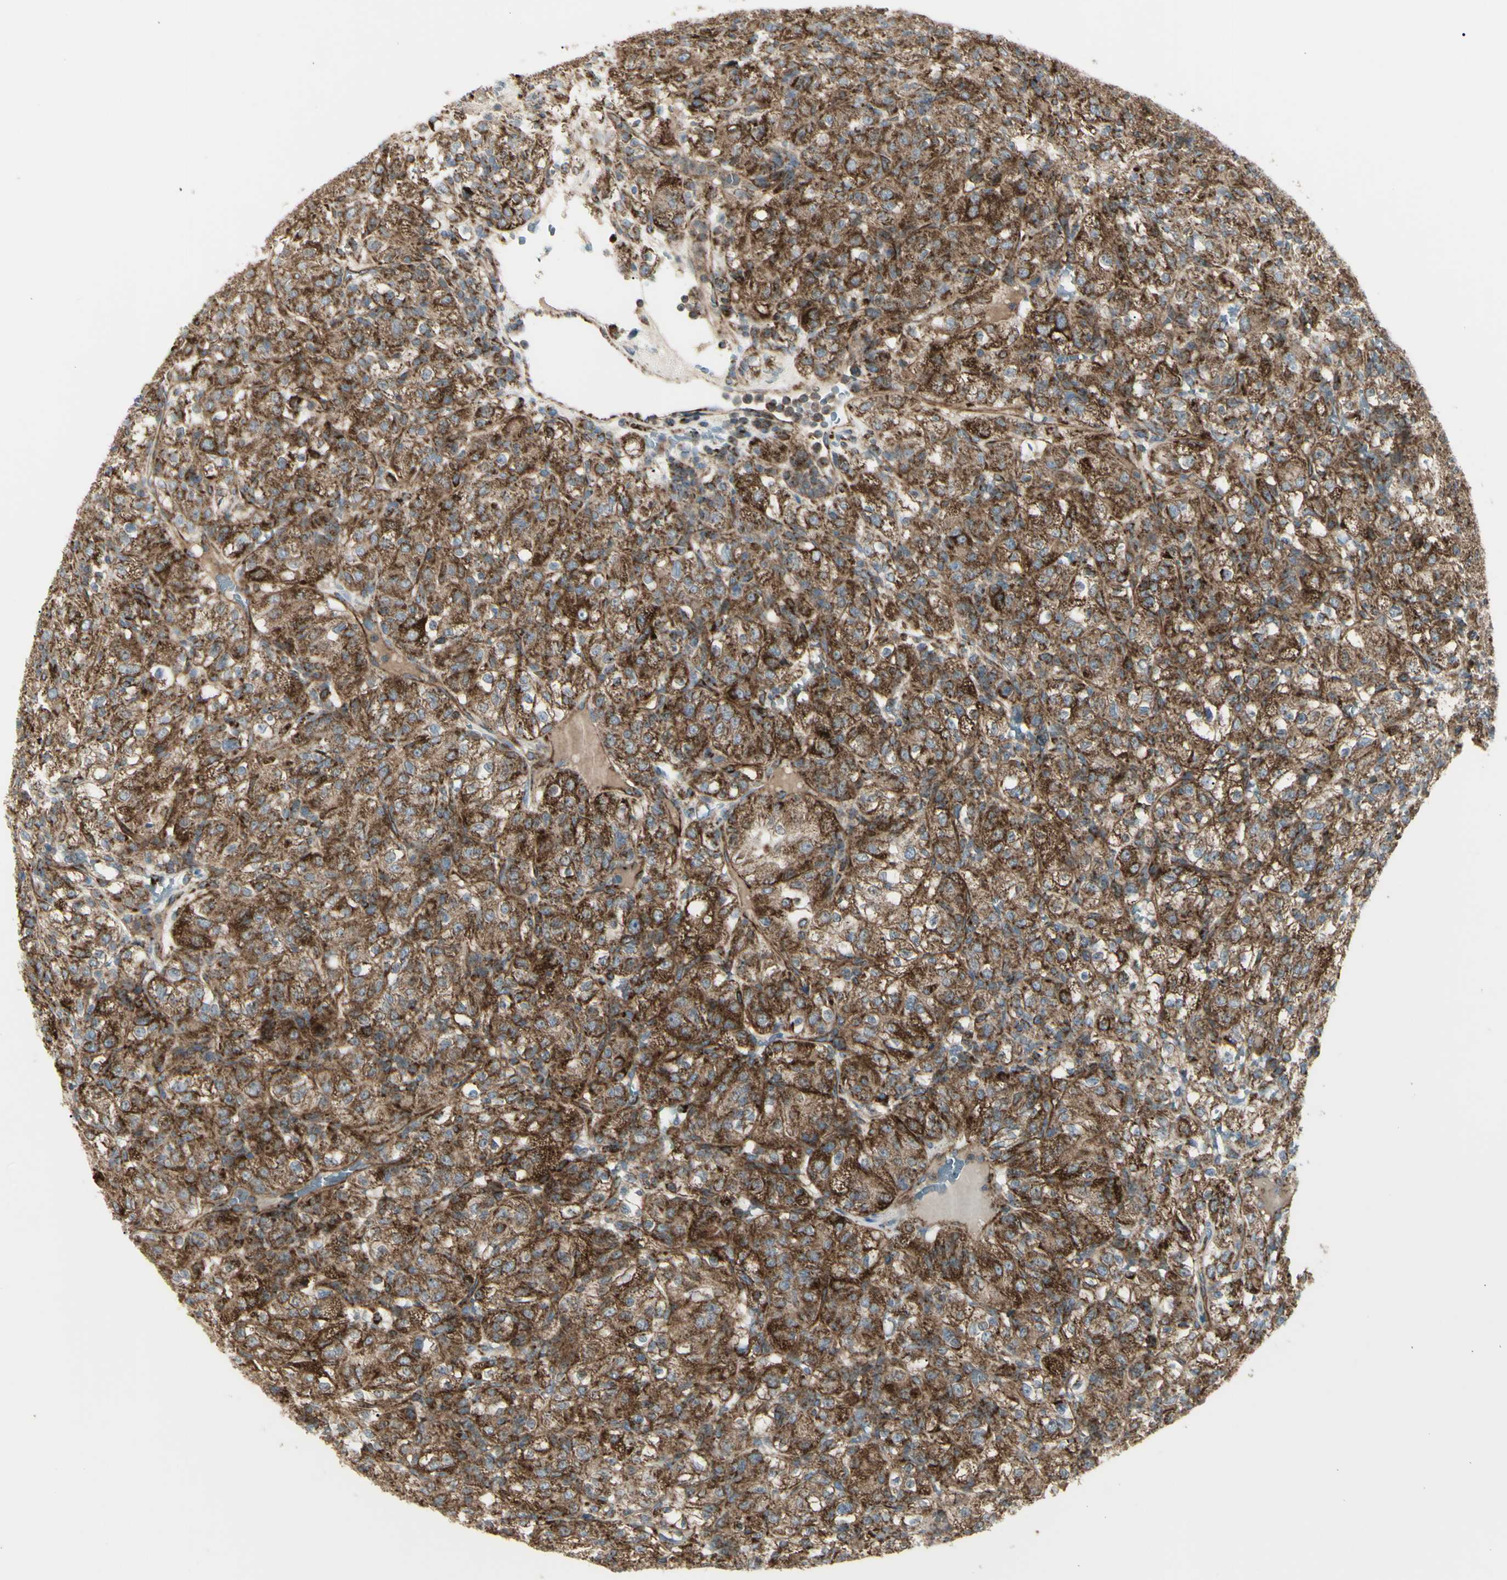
{"staining": {"intensity": "strong", "quantity": ">75%", "location": "cytoplasmic/membranous"}, "tissue": "renal cancer", "cell_type": "Tumor cells", "image_type": "cancer", "snomed": [{"axis": "morphology", "description": "Normal tissue, NOS"}, {"axis": "morphology", "description": "Adenocarcinoma, NOS"}, {"axis": "topography", "description": "Kidney"}], "caption": "Adenocarcinoma (renal) was stained to show a protein in brown. There is high levels of strong cytoplasmic/membranous expression in about >75% of tumor cells. (brown staining indicates protein expression, while blue staining denotes nuclei).", "gene": "CYB5R1", "patient": {"sex": "female", "age": 72}}